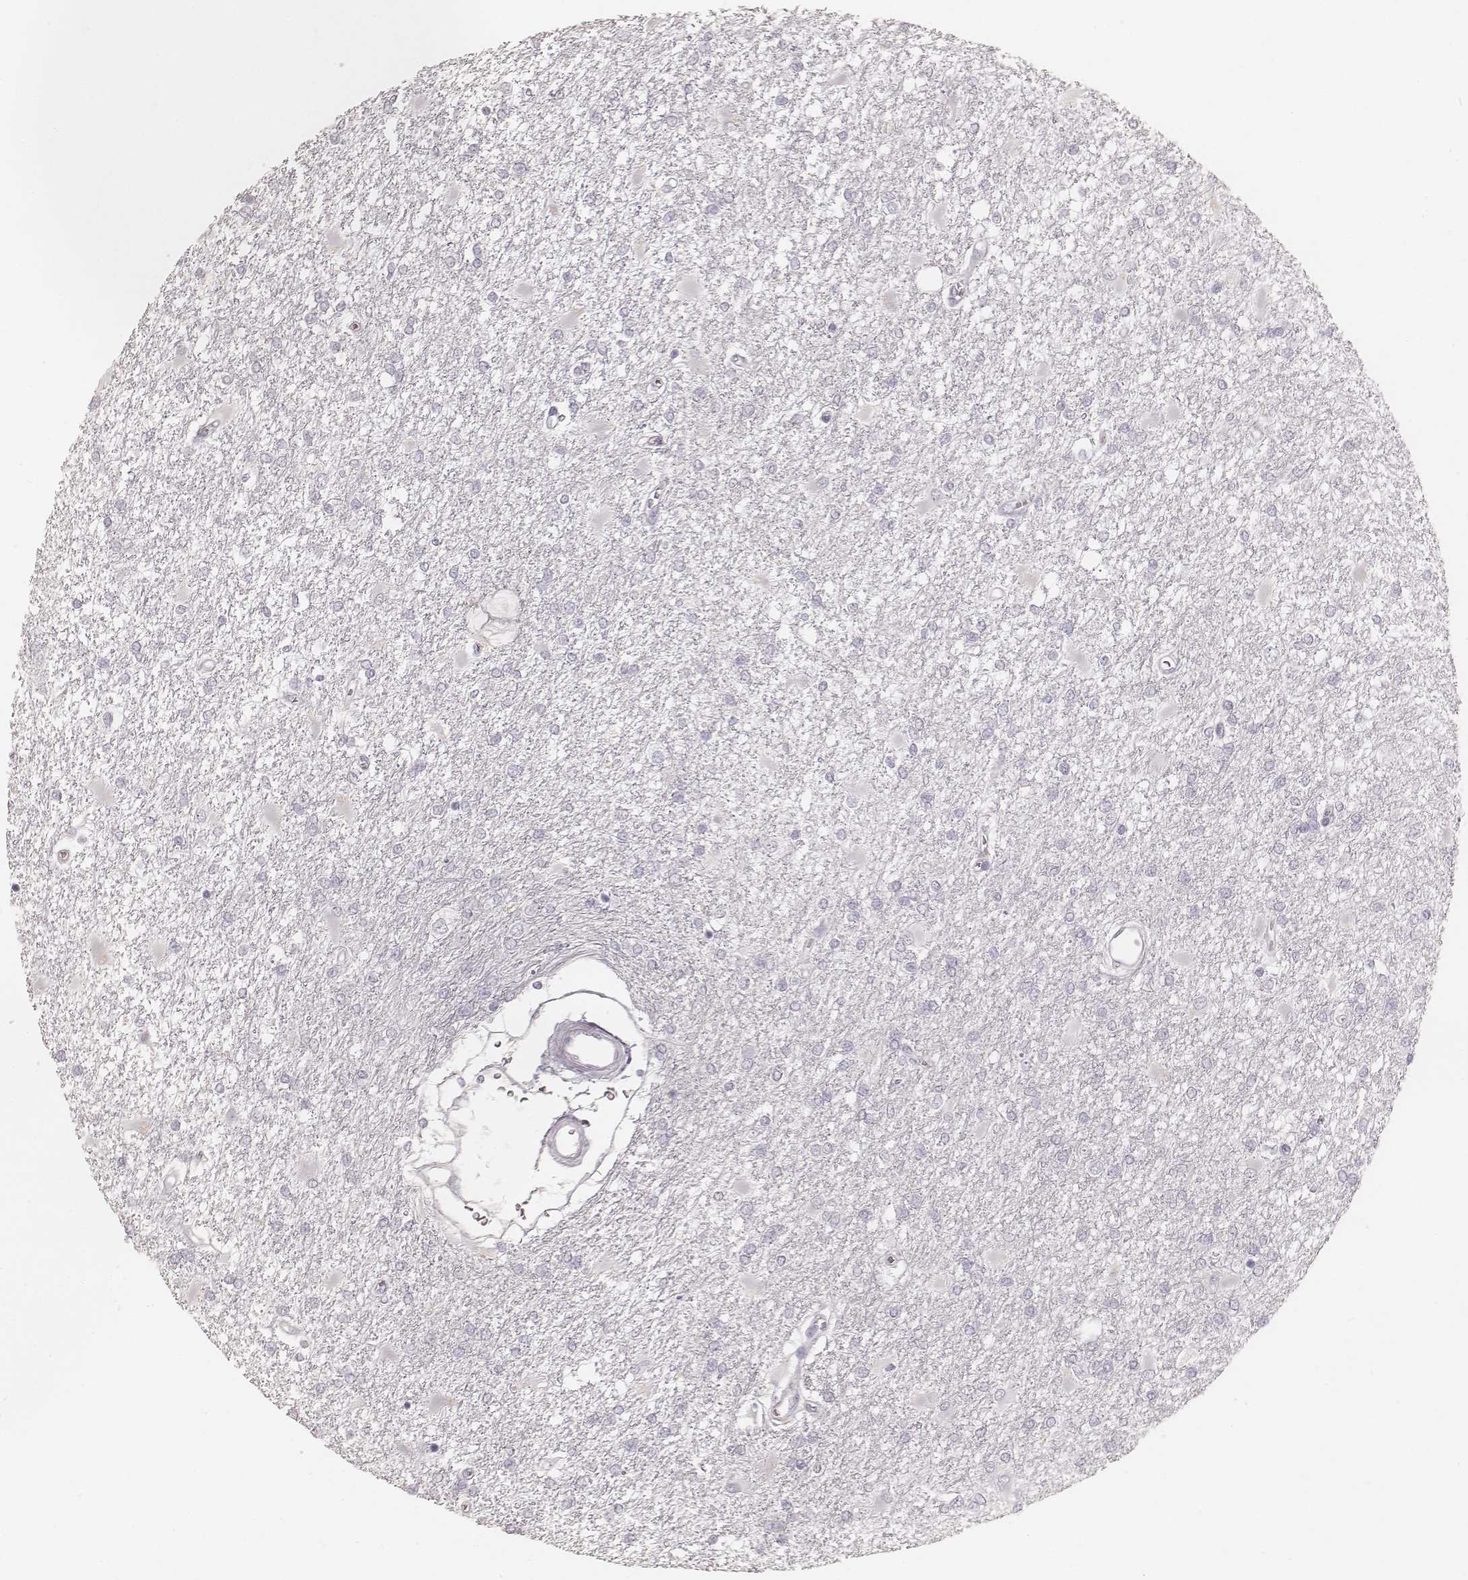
{"staining": {"intensity": "negative", "quantity": "none", "location": "none"}, "tissue": "glioma", "cell_type": "Tumor cells", "image_type": "cancer", "snomed": [{"axis": "morphology", "description": "Glioma, malignant, High grade"}, {"axis": "topography", "description": "Cerebral cortex"}], "caption": "DAB (3,3'-diaminobenzidine) immunohistochemical staining of human malignant glioma (high-grade) exhibits no significant expression in tumor cells.", "gene": "KRT26", "patient": {"sex": "male", "age": 79}}